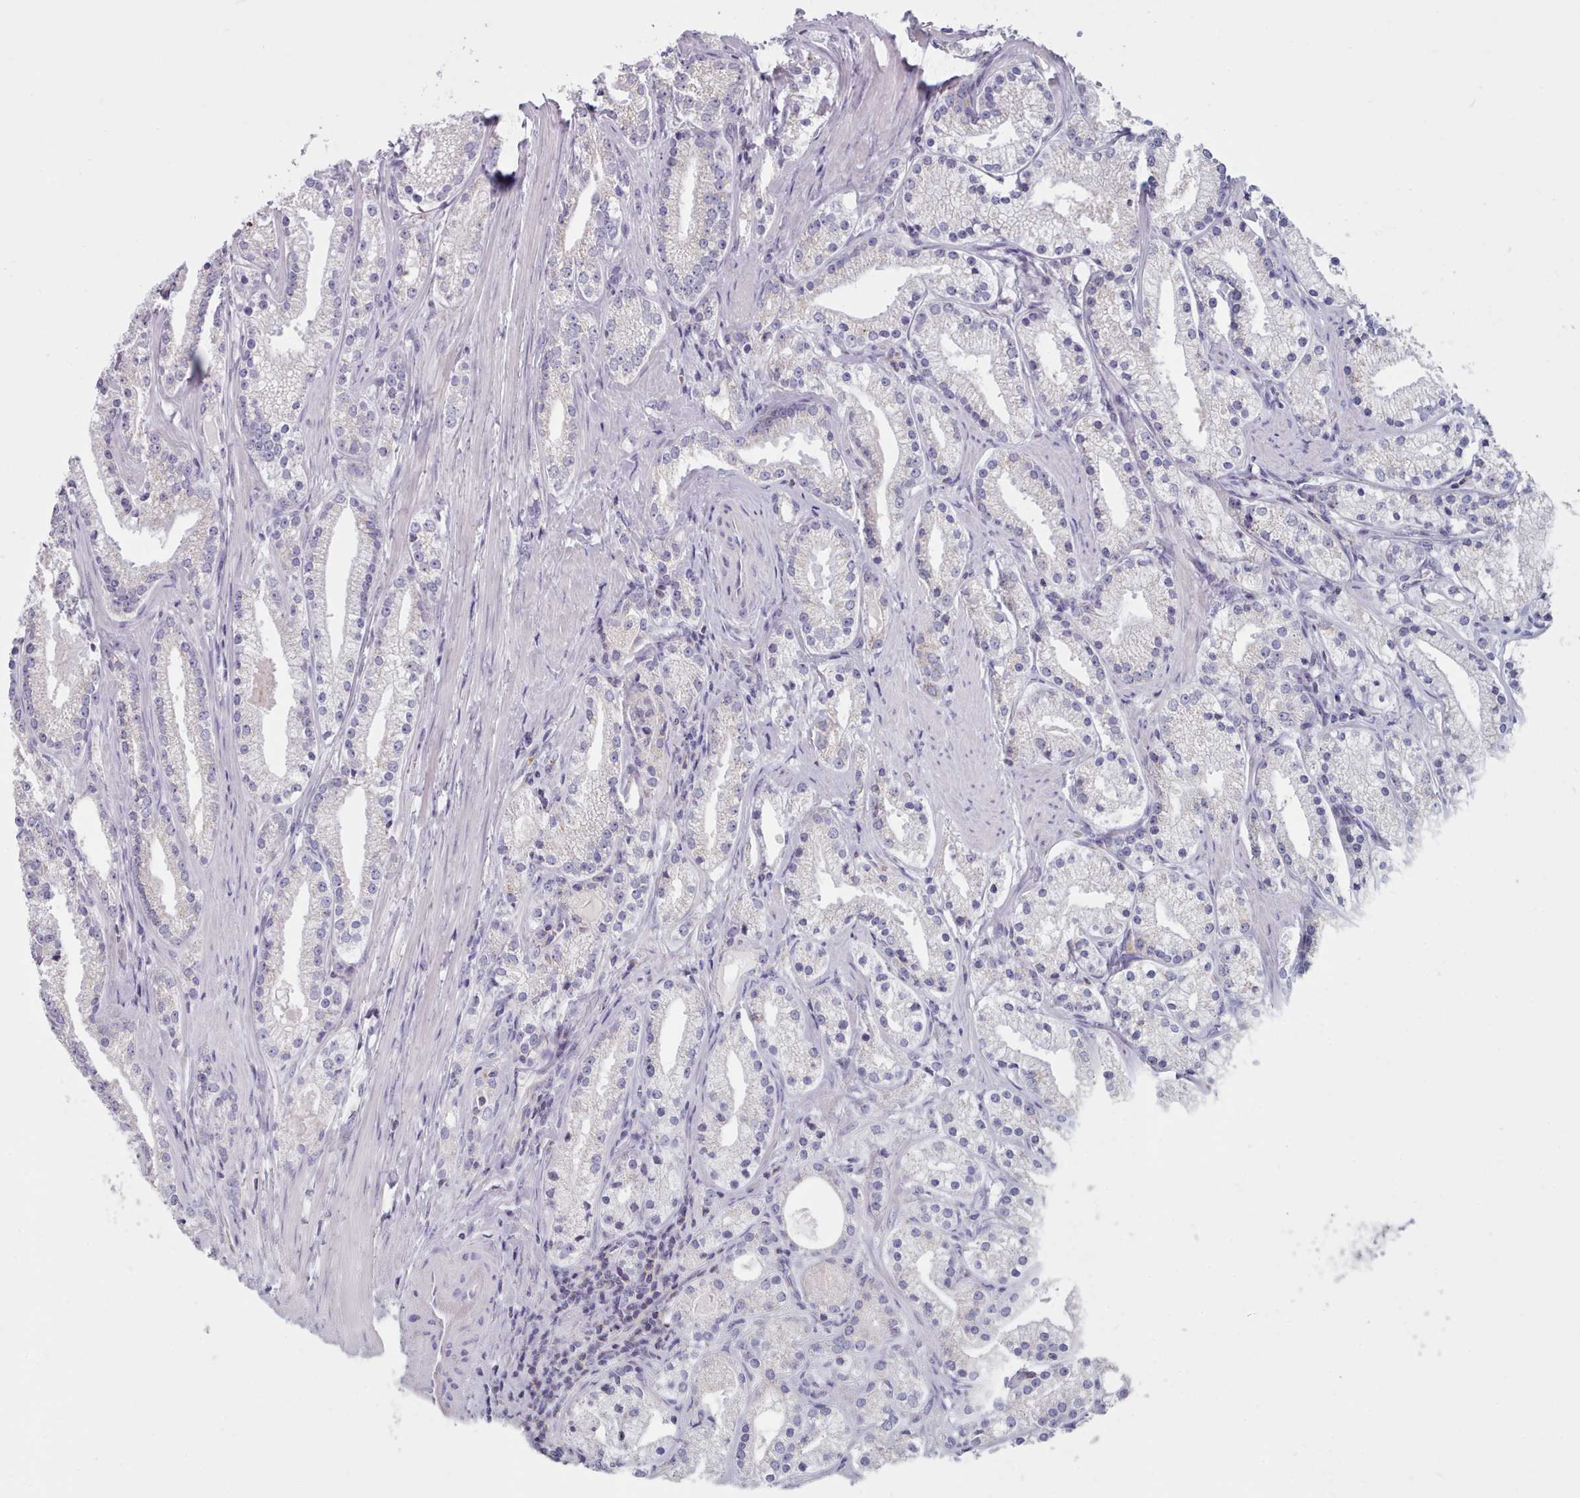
{"staining": {"intensity": "negative", "quantity": "none", "location": "none"}, "tissue": "prostate cancer", "cell_type": "Tumor cells", "image_type": "cancer", "snomed": [{"axis": "morphology", "description": "Adenocarcinoma, Low grade"}, {"axis": "topography", "description": "Prostate"}], "caption": "DAB immunohistochemical staining of human prostate cancer reveals no significant positivity in tumor cells. (Immunohistochemistry (ihc), brightfield microscopy, high magnification).", "gene": "FAM170B", "patient": {"sex": "male", "age": 57}}